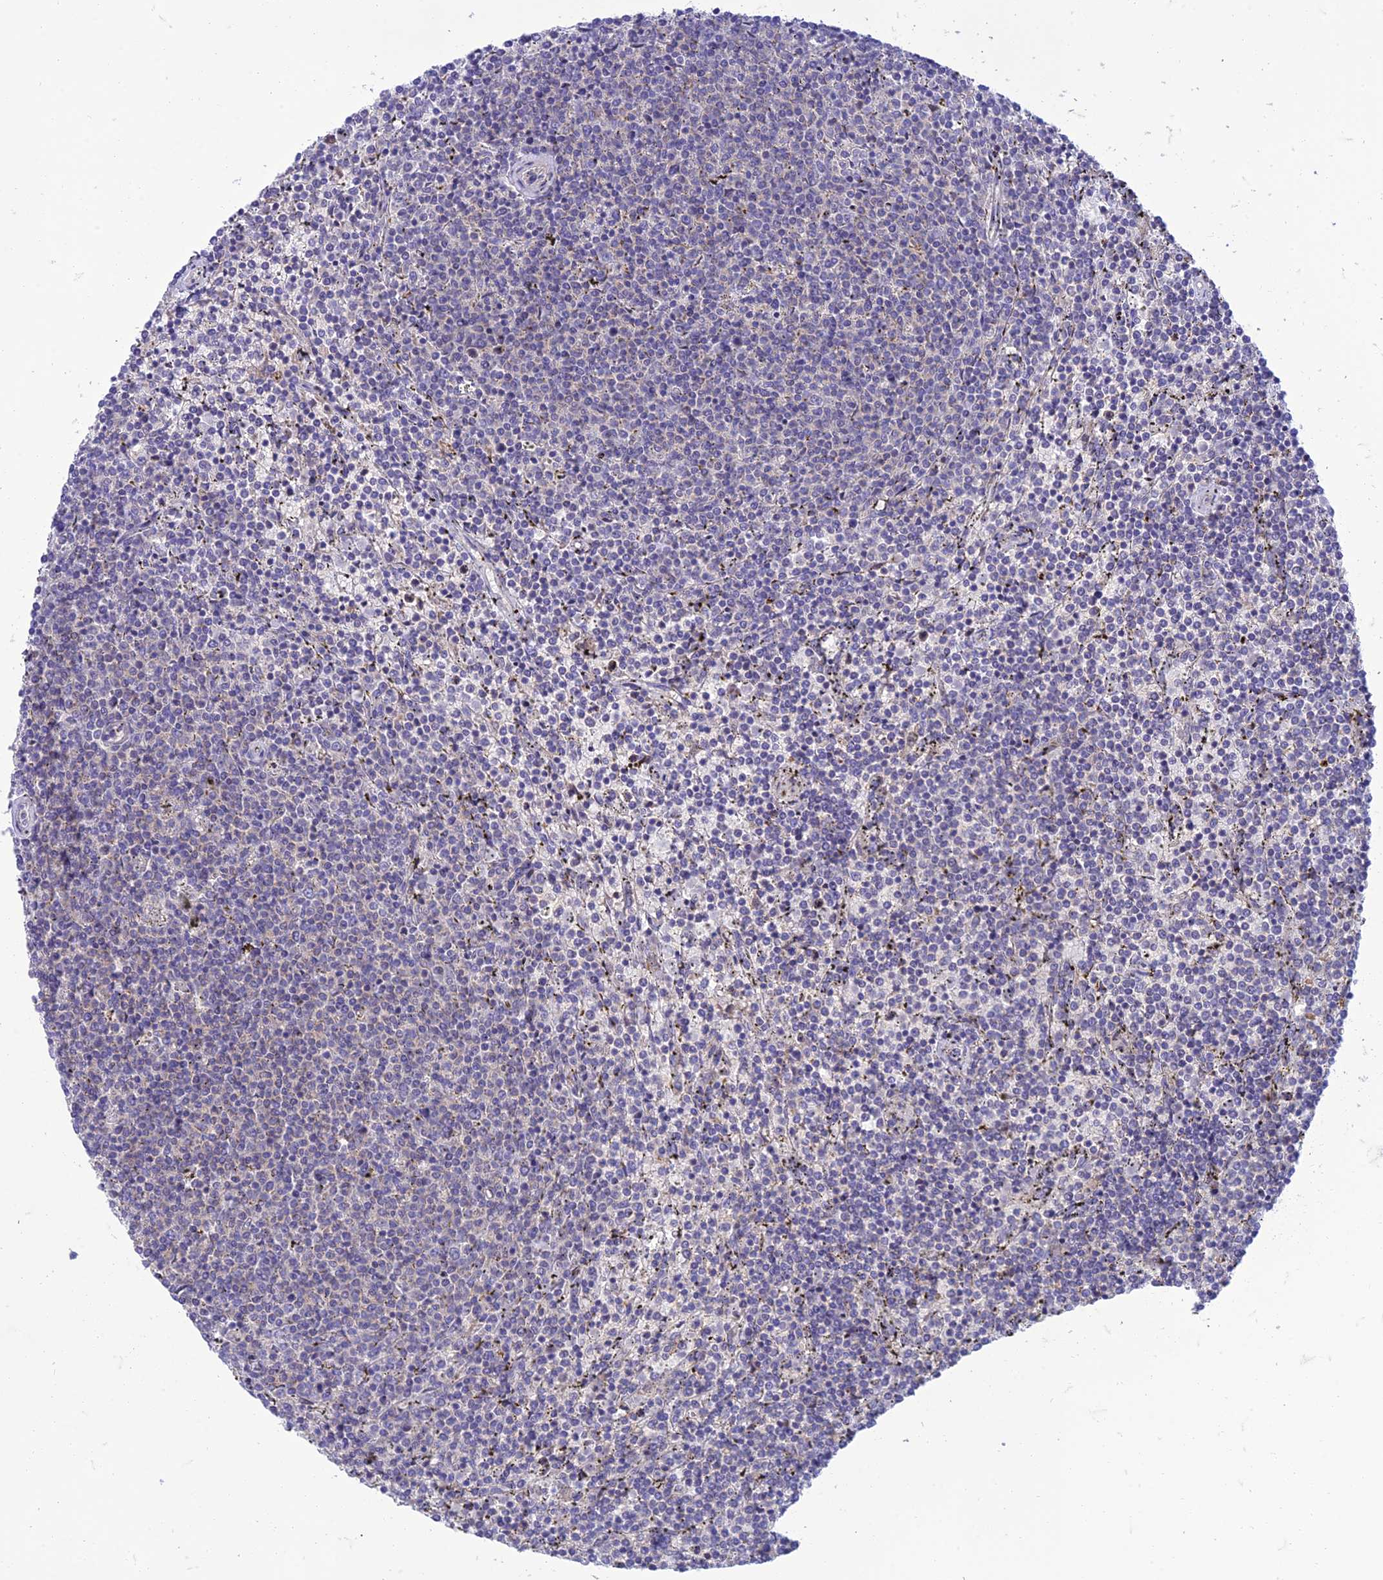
{"staining": {"intensity": "negative", "quantity": "none", "location": "none"}, "tissue": "lymphoma", "cell_type": "Tumor cells", "image_type": "cancer", "snomed": [{"axis": "morphology", "description": "Malignant lymphoma, non-Hodgkin's type, Low grade"}, {"axis": "topography", "description": "Spleen"}], "caption": "Tumor cells are negative for brown protein staining in lymphoma. (DAB immunohistochemistry (IHC) with hematoxylin counter stain).", "gene": "IRAK3", "patient": {"sex": "female", "age": 50}}